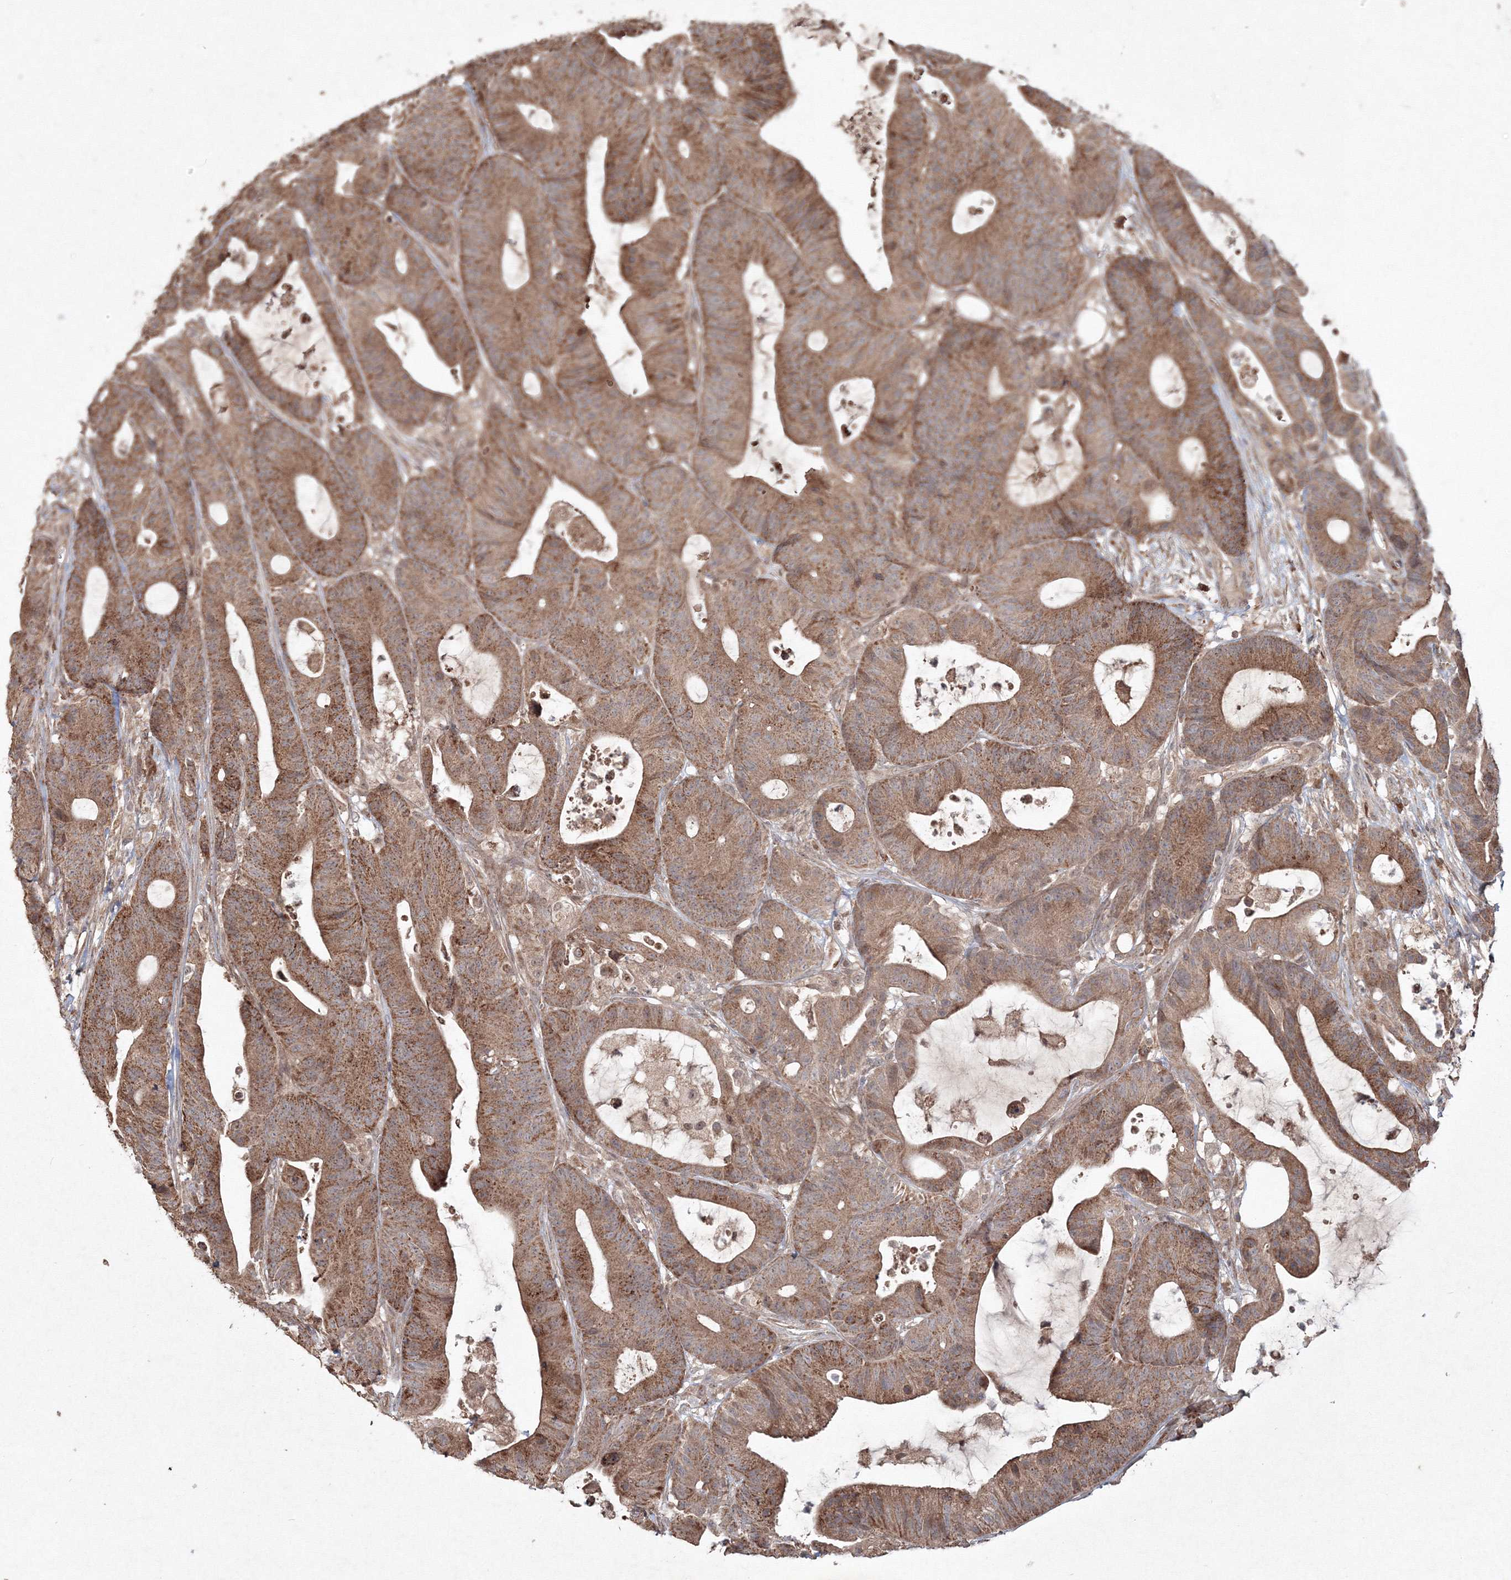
{"staining": {"intensity": "moderate", "quantity": ">75%", "location": "cytoplasmic/membranous"}, "tissue": "colorectal cancer", "cell_type": "Tumor cells", "image_type": "cancer", "snomed": [{"axis": "morphology", "description": "Adenocarcinoma, NOS"}, {"axis": "topography", "description": "Colon"}], "caption": "Immunohistochemical staining of human colorectal cancer shows medium levels of moderate cytoplasmic/membranous positivity in about >75% of tumor cells.", "gene": "ANAPC16", "patient": {"sex": "female", "age": 84}}